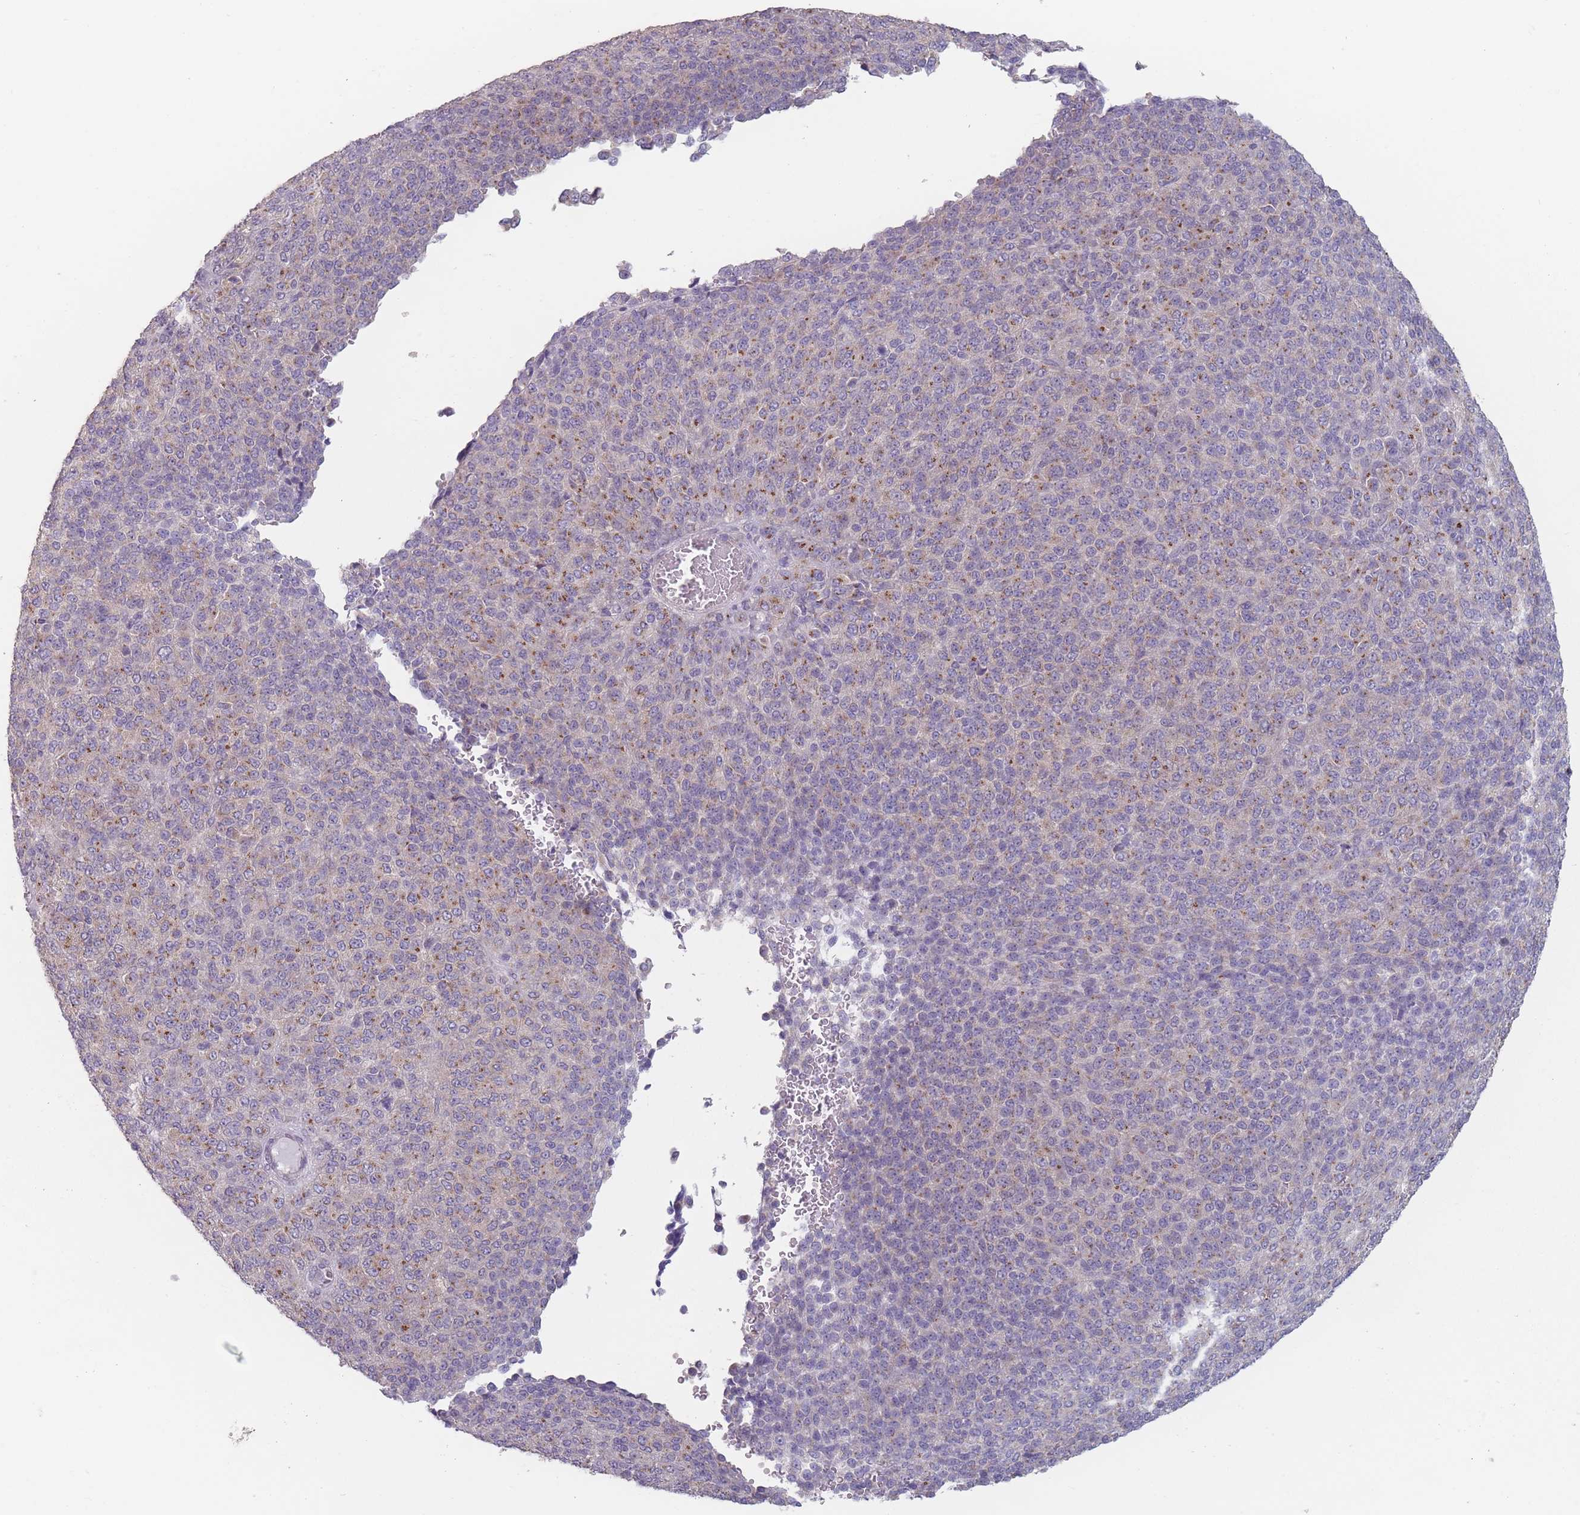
{"staining": {"intensity": "moderate", "quantity": "<25%", "location": "cytoplasmic/membranous"}, "tissue": "melanoma", "cell_type": "Tumor cells", "image_type": "cancer", "snomed": [{"axis": "morphology", "description": "Malignant melanoma, Metastatic site"}, {"axis": "topography", "description": "Brain"}], "caption": "A micrograph showing moderate cytoplasmic/membranous staining in approximately <25% of tumor cells in melanoma, as visualized by brown immunohistochemical staining.", "gene": "AKAIN1", "patient": {"sex": "female", "age": 56}}